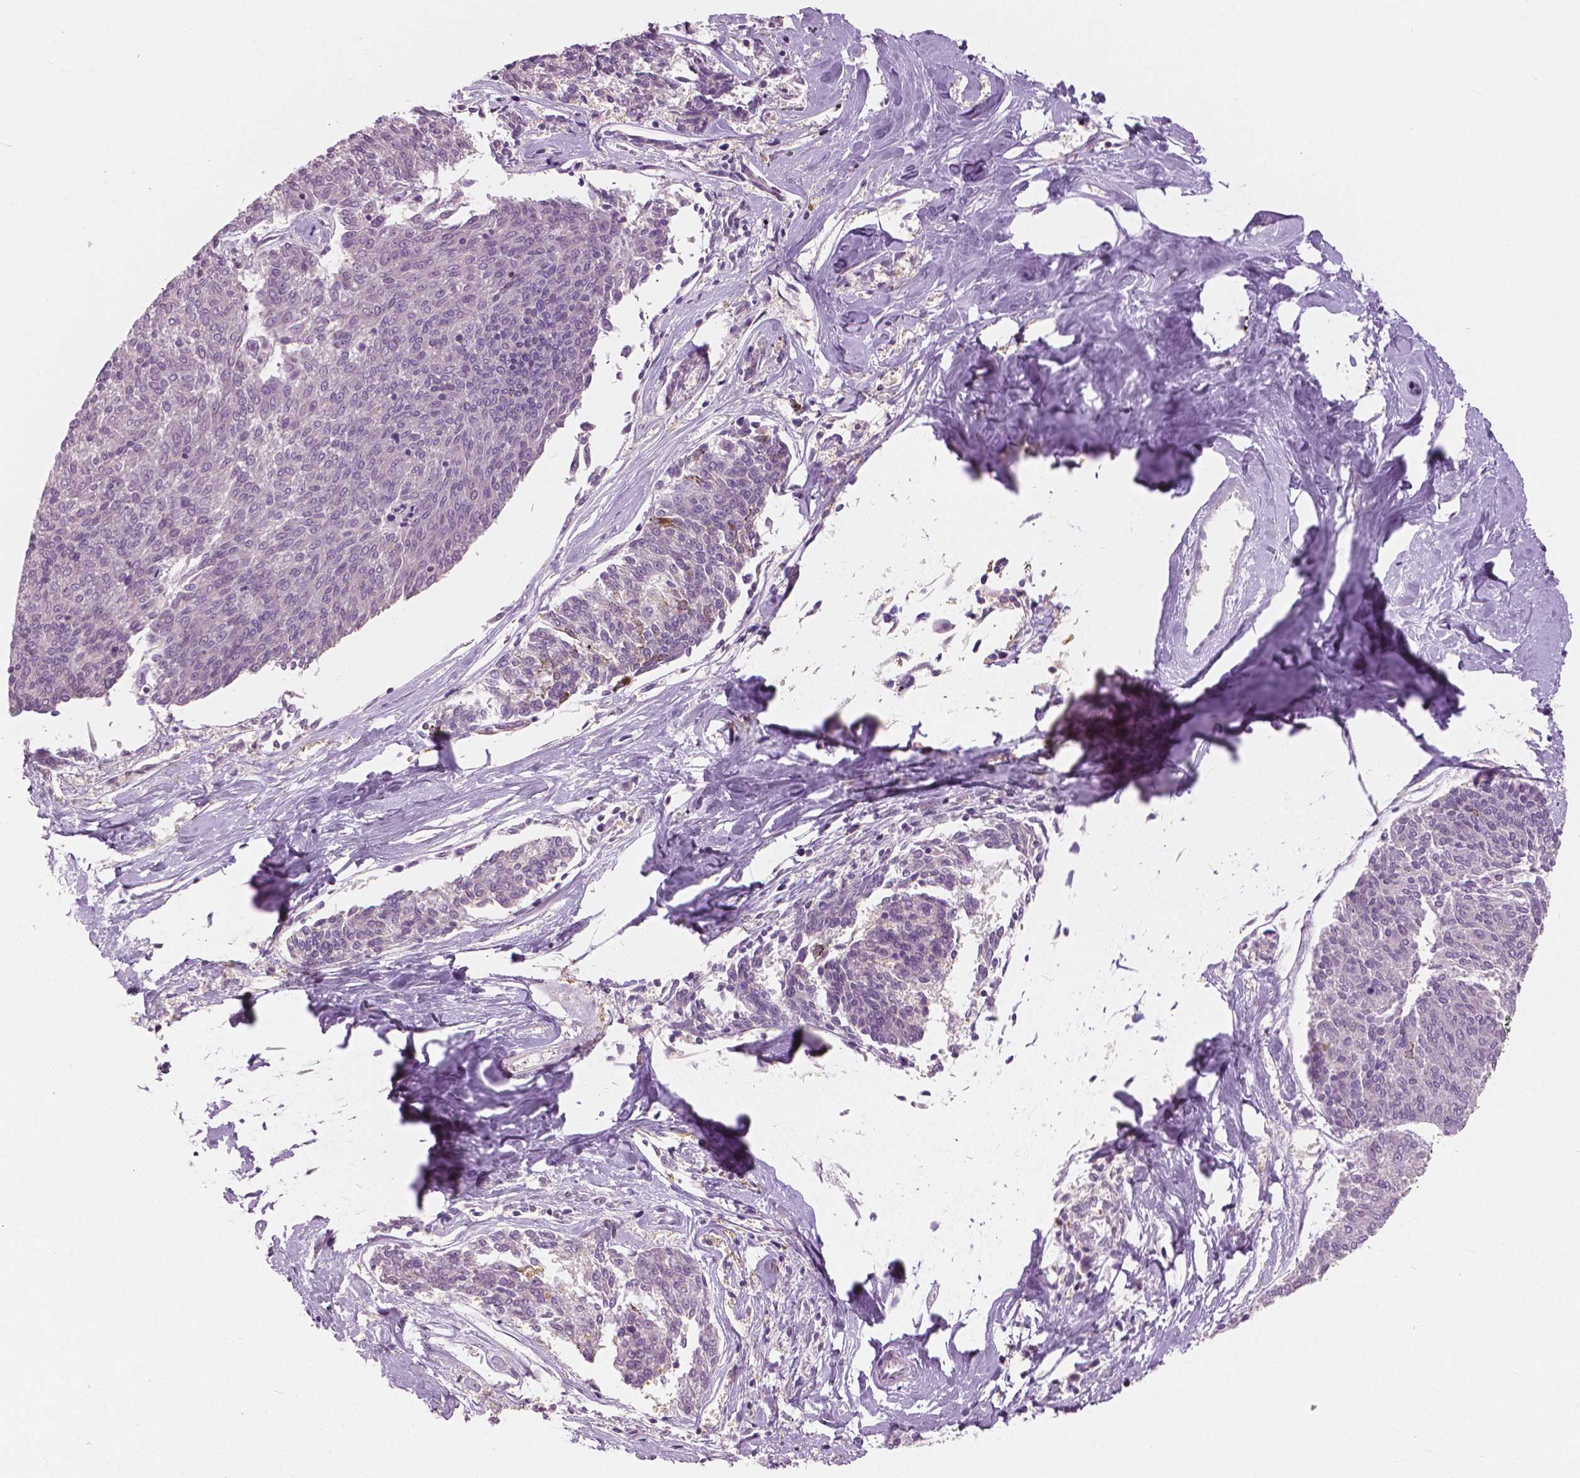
{"staining": {"intensity": "negative", "quantity": "none", "location": "none"}, "tissue": "melanoma", "cell_type": "Tumor cells", "image_type": "cancer", "snomed": [{"axis": "morphology", "description": "Malignant melanoma, NOS"}, {"axis": "topography", "description": "Skin"}], "caption": "Immunohistochemical staining of human melanoma displays no significant positivity in tumor cells.", "gene": "GALM", "patient": {"sex": "female", "age": 72}}